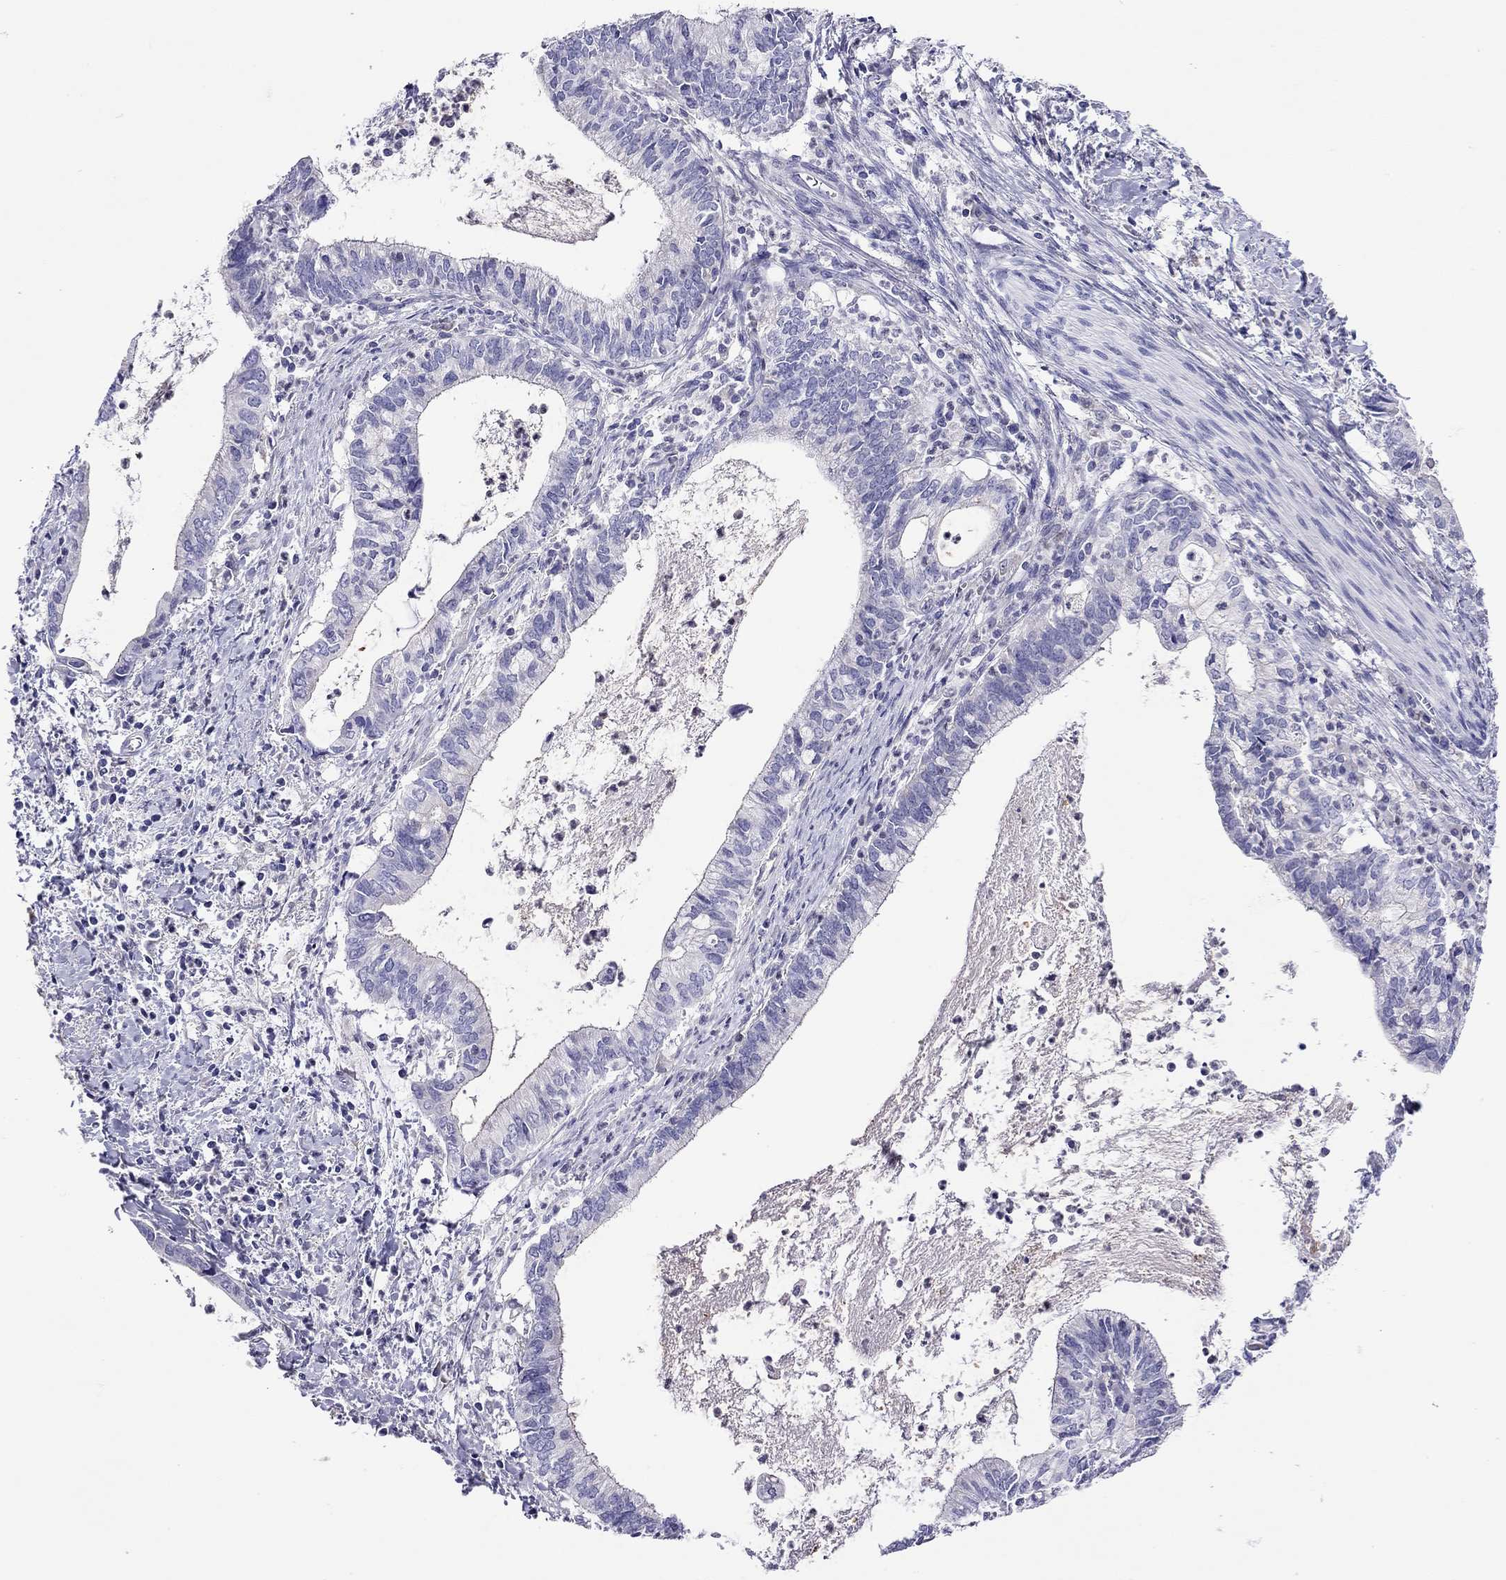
{"staining": {"intensity": "negative", "quantity": "none", "location": "none"}, "tissue": "cervical cancer", "cell_type": "Tumor cells", "image_type": "cancer", "snomed": [{"axis": "morphology", "description": "Adenocarcinoma, NOS"}, {"axis": "topography", "description": "Cervix"}], "caption": "High power microscopy histopathology image of an immunohistochemistry (IHC) photomicrograph of cervical adenocarcinoma, revealing no significant expression in tumor cells.", "gene": "SLC46A2", "patient": {"sex": "female", "age": 42}}